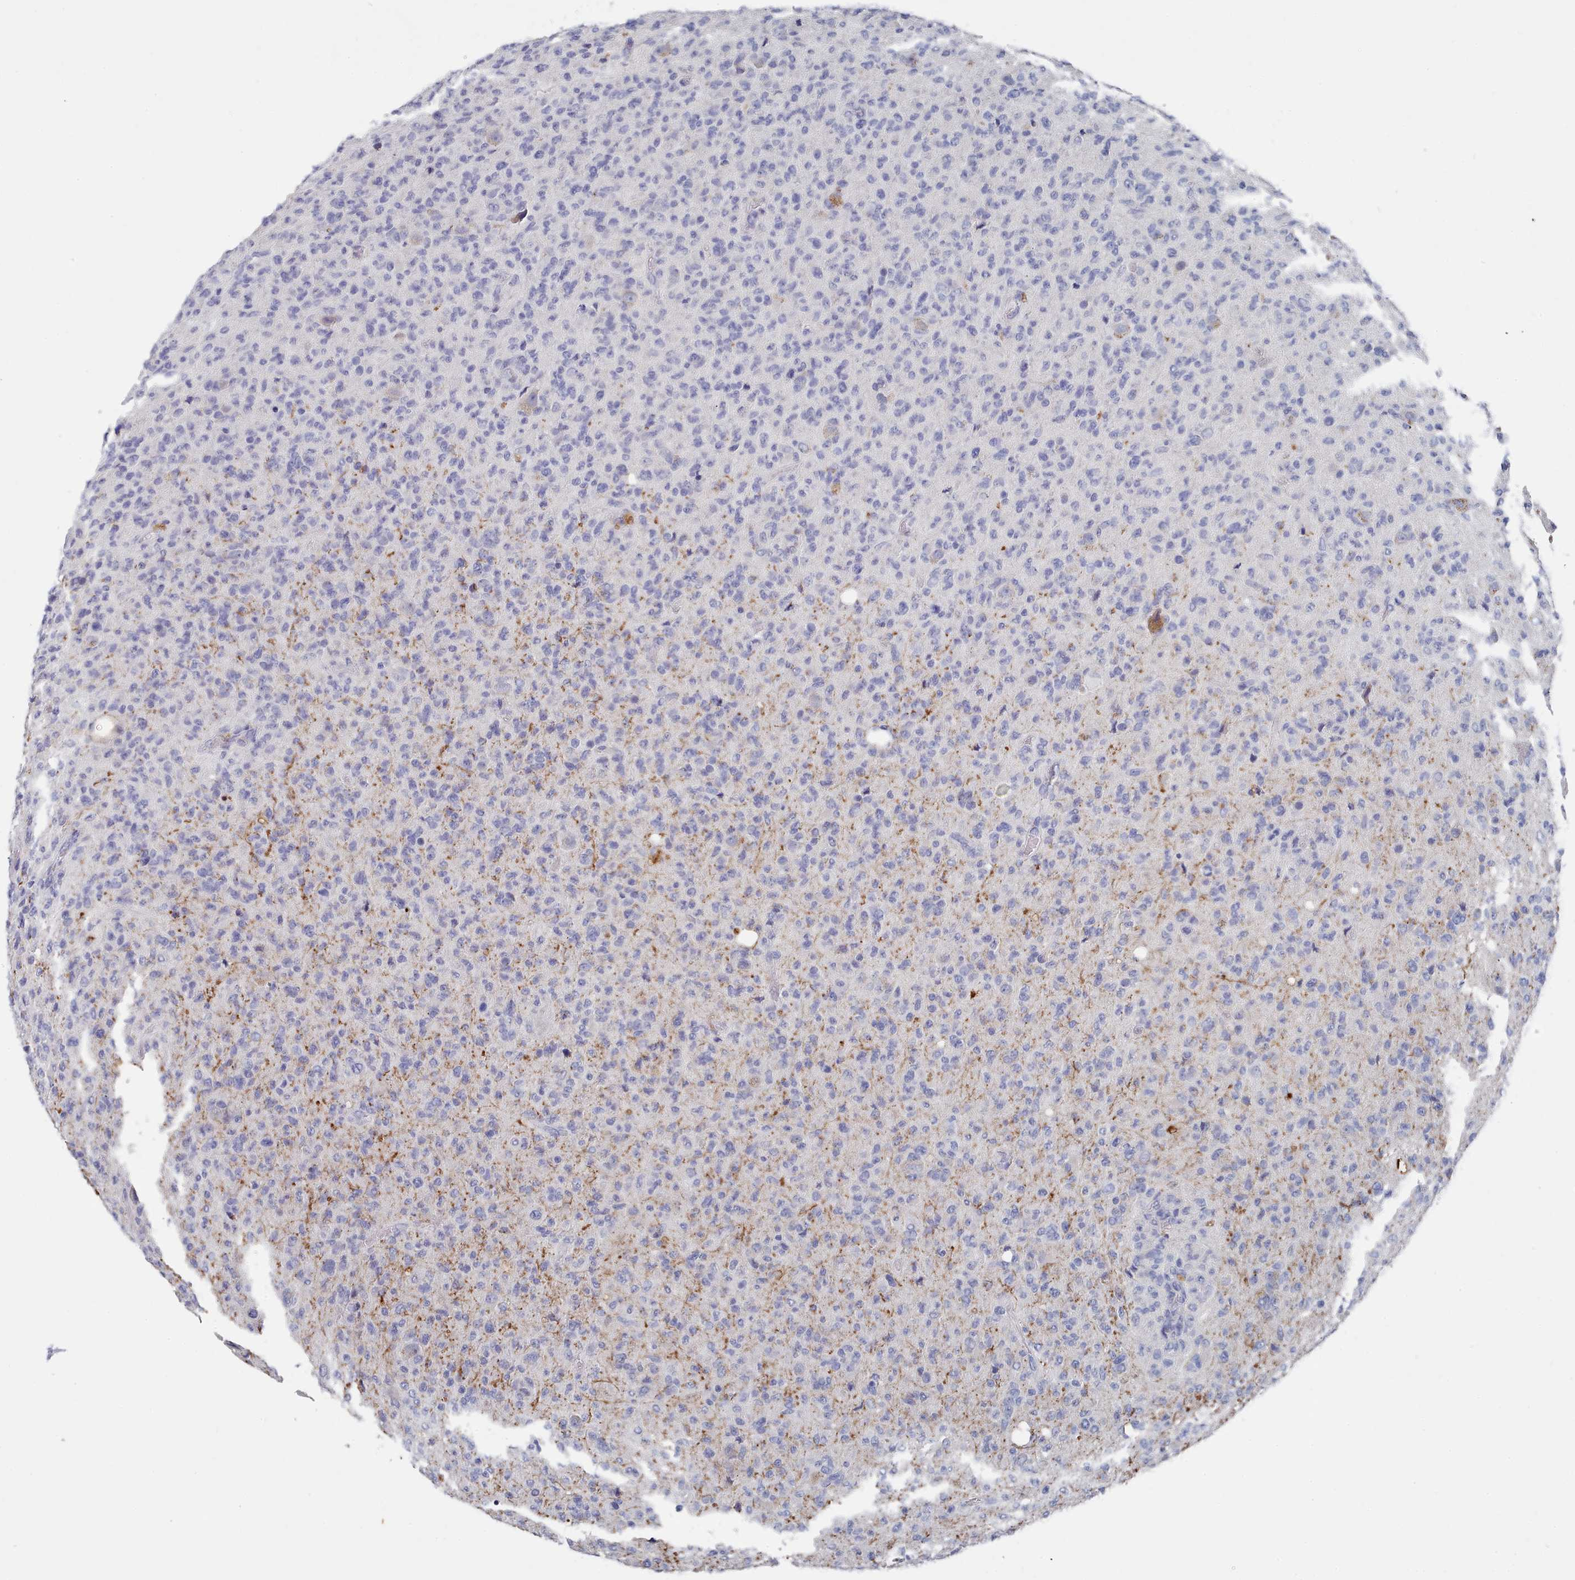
{"staining": {"intensity": "negative", "quantity": "none", "location": "none"}, "tissue": "glioma", "cell_type": "Tumor cells", "image_type": "cancer", "snomed": [{"axis": "morphology", "description": "Glioma, malignant, High grade"}, {"axis": "topography", "description": "Brain"}], "caption": "The image displays no significant expression in tumor cells of glioma.", "gene": "ACAD11", "patient": {"sex": "female", "age": 57}}